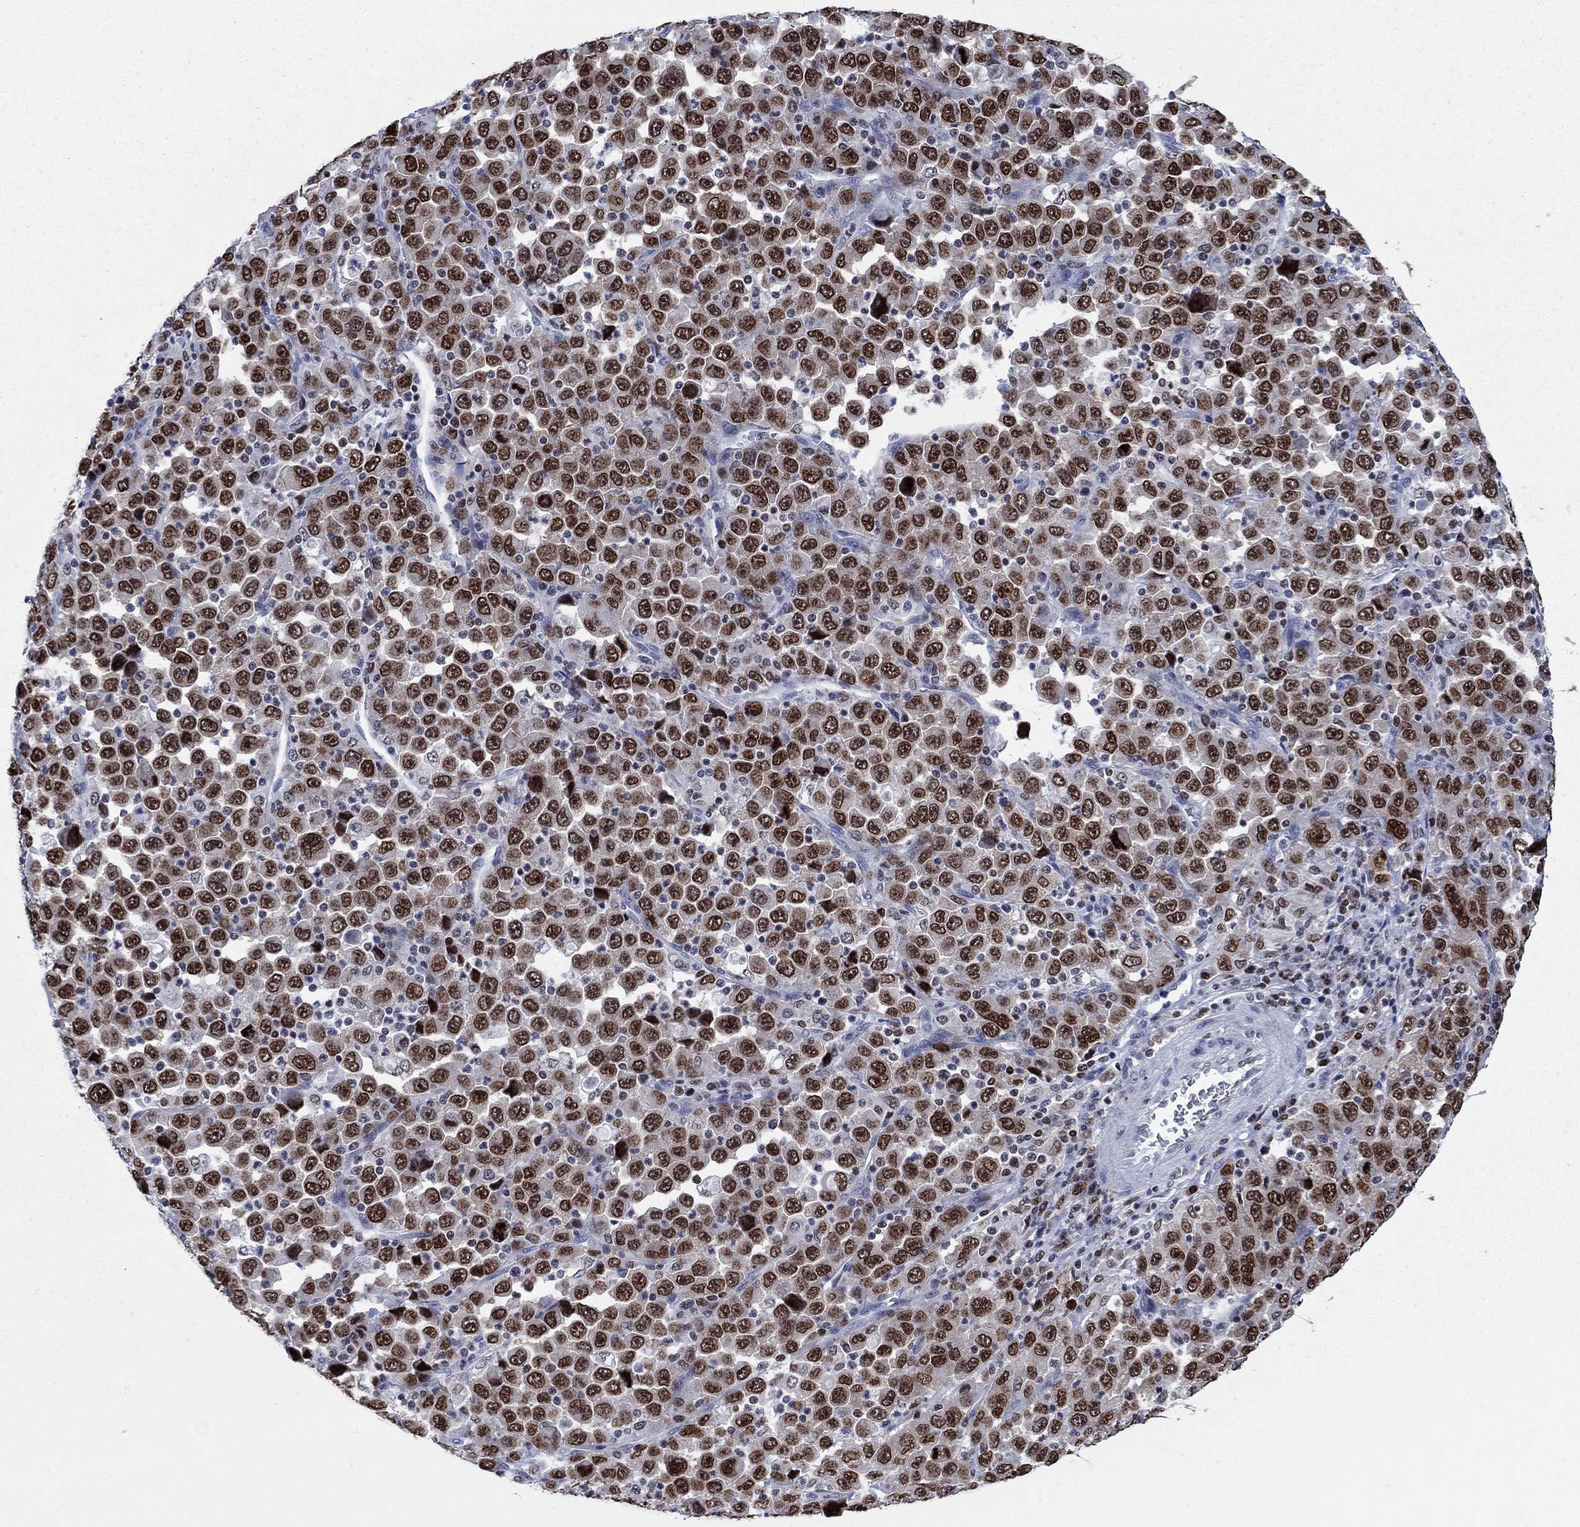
{"staining": {"intensity": "moderate", "quantity": ">75%", "location": "nuclear"}, "tissue": "stomach cancer", "cell_type": "Tumor cells", "image_type": "cancer", "snomed": [{"axis": "morphology", "description": "Normal tissue, NOS"}, {"axis": "morphology", "description": "Adenocarcinoma, NOS"}, {"axis": "topography", "description": "Stomach, upper"}, {"axis": "topography", "description": "Stomach"}], "caption": "Moderate nuclear positivity is seen in about >75% of tumor cells in stomach cancer (adenocarcinoma). The protein of interest is shown in brown color, while the nuclei are stained blue.", "gene": "HMGA1", "patient": {"sex": "male", "age": 59}}